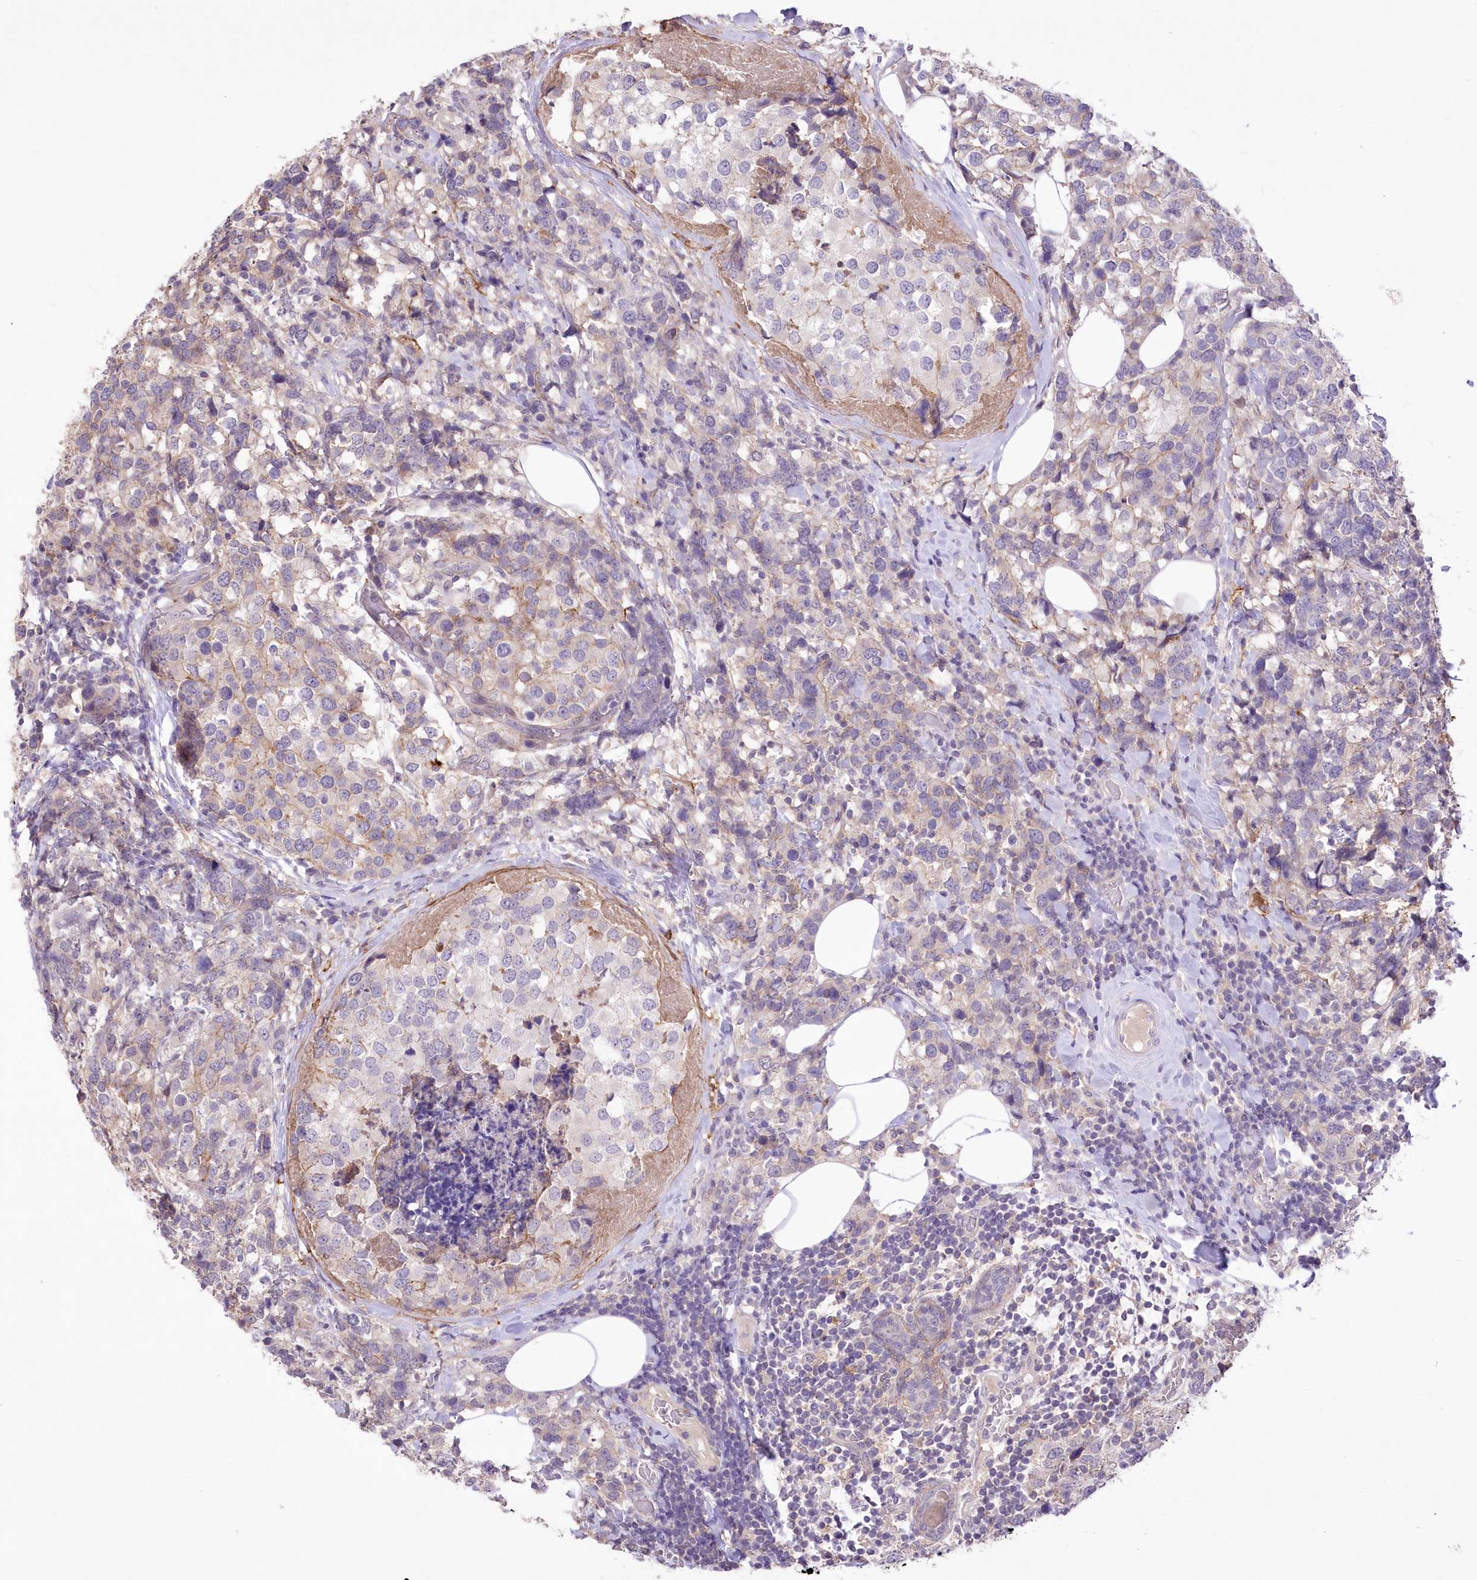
{"staining": {"intensity": "weak", "quantity": "<25%", "location": "cytoplasmic/membranous"}, "tissue": "breast cancer", "cell_type": "Tumor cells", "image_type": "cancer", "snomed": [{"axis": "morphology", "description": "Lobular carcinoma"}, {"axis": "topography", "description": "Breast"}], "caption": "Micrograph shows no significant protein staining in tumor cells of breast lobular carcinoma.", "gene": "ENPP1", "patient": {"sex": "female", "age": 59}}